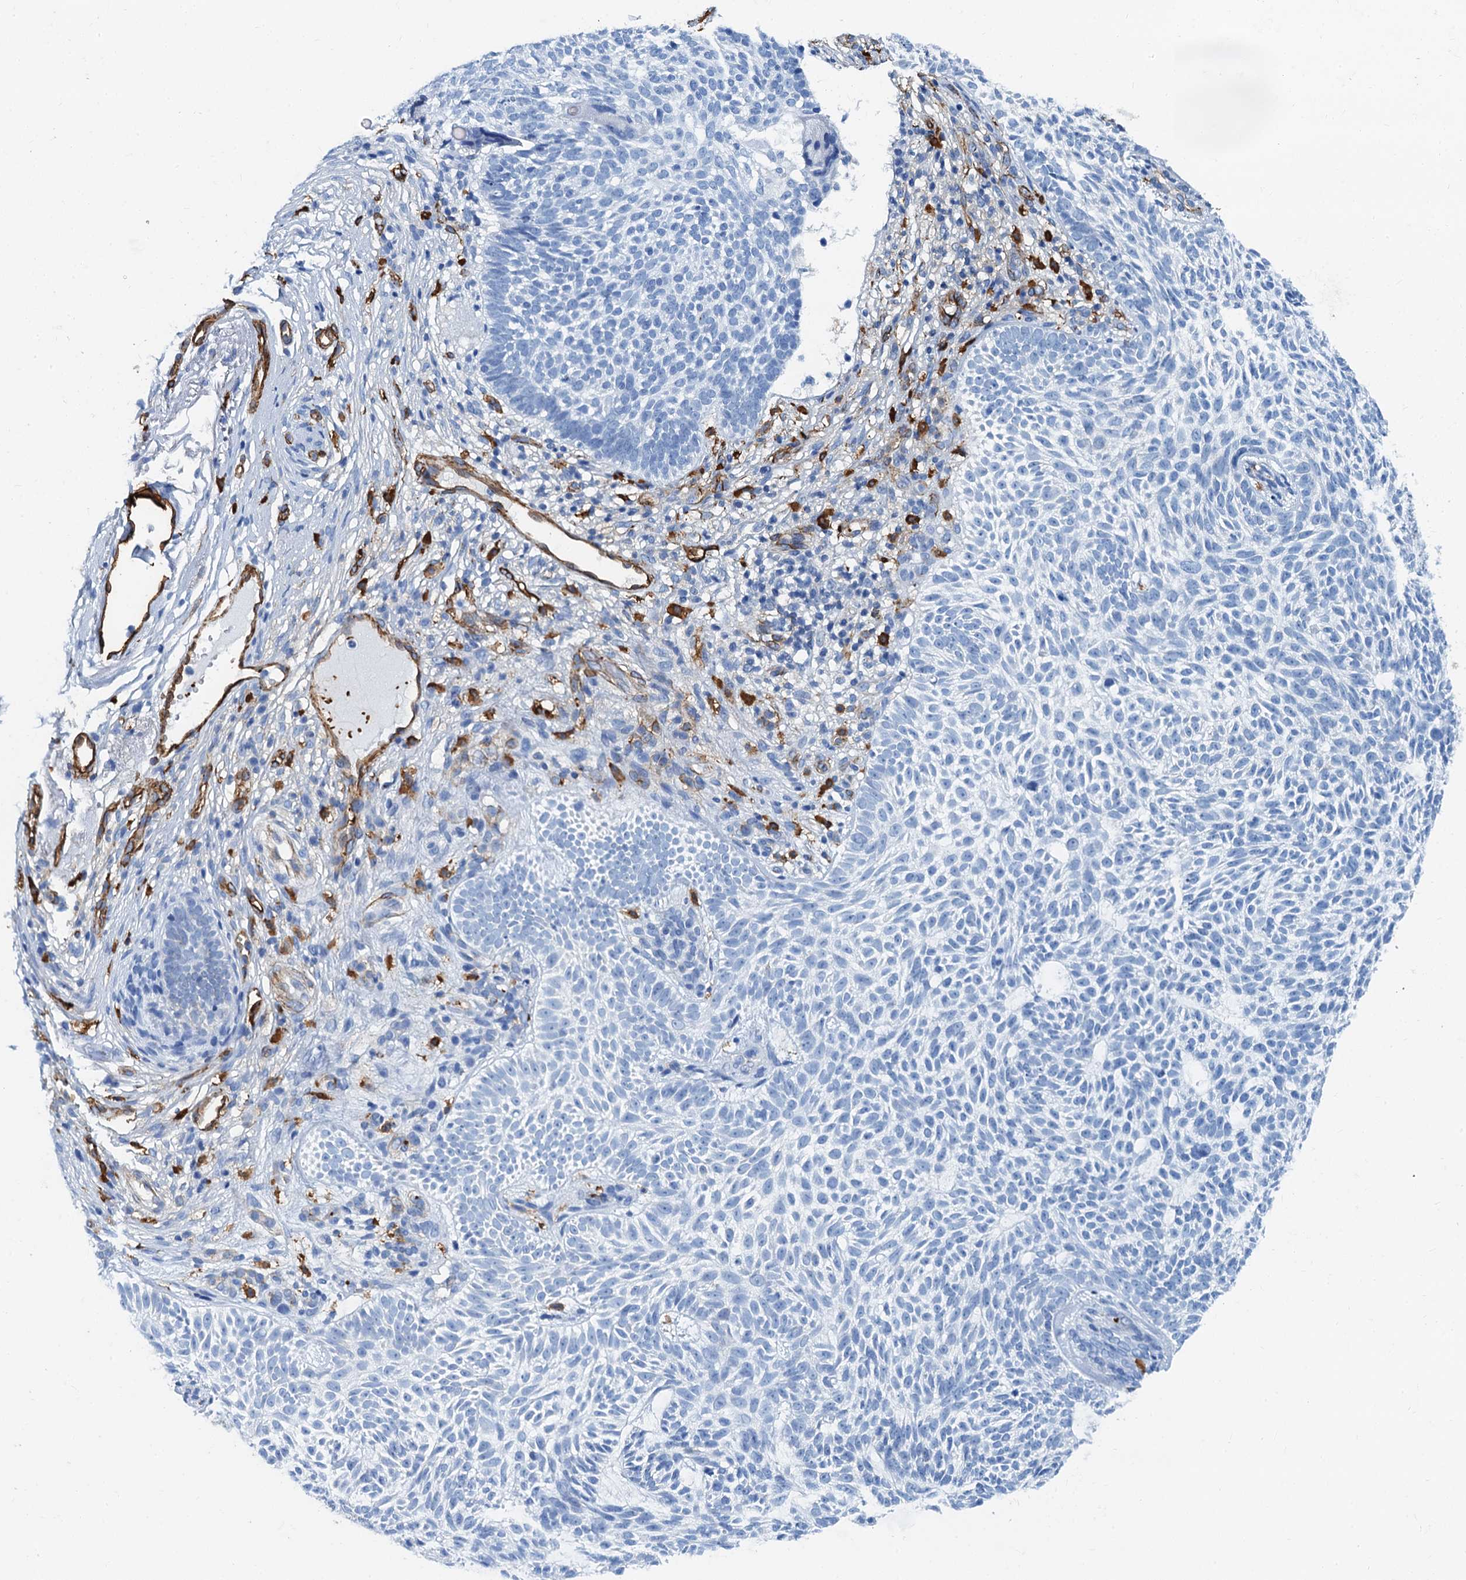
{"staining": {"intensity": "negative", "quantity": "none", "location": "none"}, "tissue": "skin cancer", "cell_type": "Tumor cells", "image_type": "cancer", "snomed": [{"axis": "morphology", "description": "Basal cell carcinoma"}, {"axis": "topography", "description": "Skin"}], "caption": "Immunohistochemistry (IHC) micrograph of neoplastic tissue: skin cancer stained with DAB displays no significant protein positivity in tumor cells.", "gene": "CAVIN2", "patient": {"sex": "male", "age": 75}}